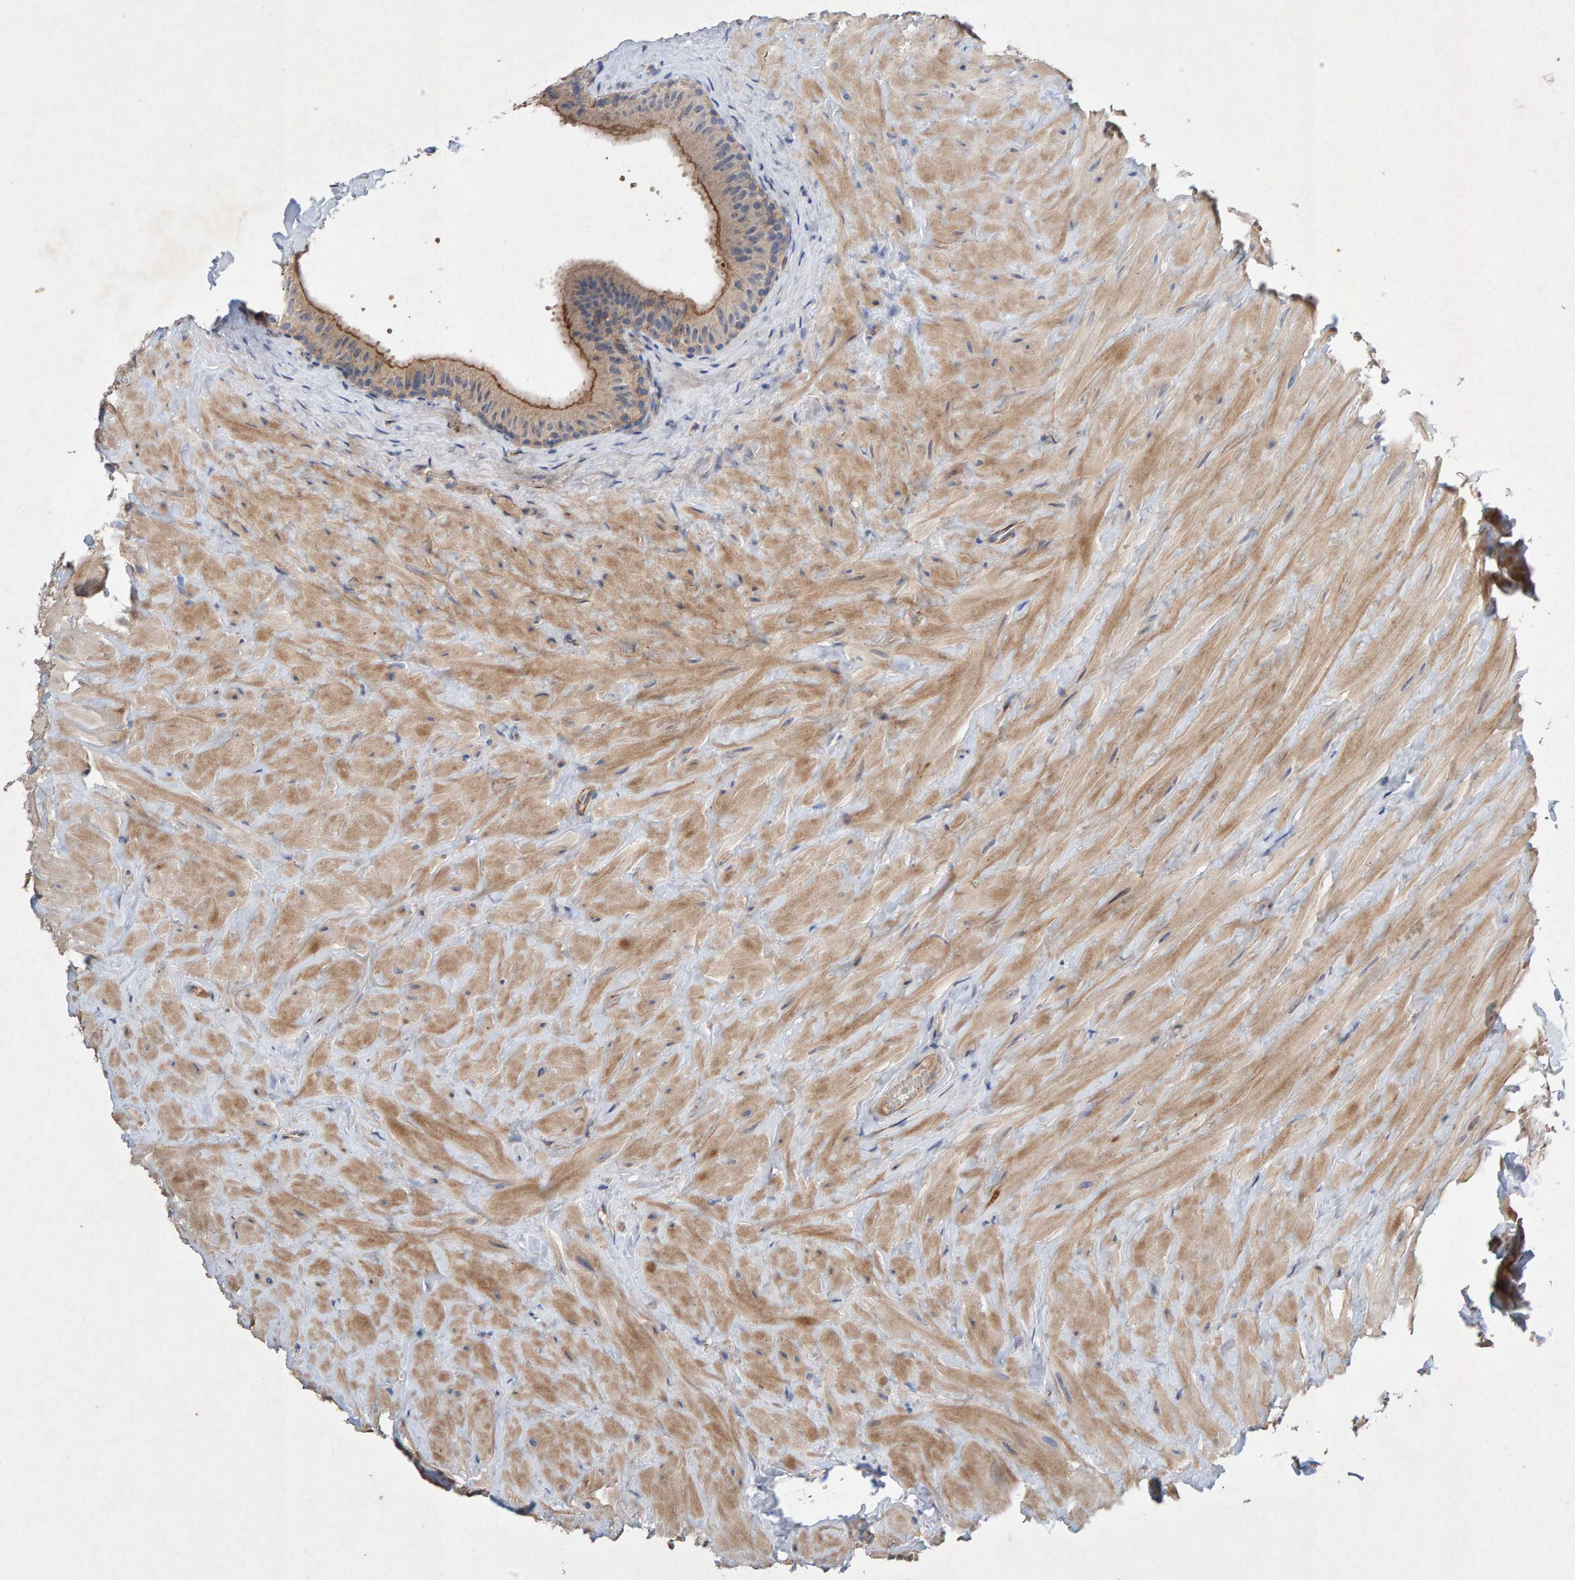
{"staining": {"intensity": "moderate", "quantity": "25%-75%", "location": "cytoplasmic/membranous"}, "tissue": "epididymis", "cell_type": "Glandular cells", "image_type": "normal", "snomed": [{"axis": "morphology", "description": "Normal tissue, NOS"}, {"axis": "topography", "description": "Vascular tissue"}, {"axis": "topography", "description": "Epididymis"}], "caption": "This photomicrograph displays normal epididymis stained with IHC to label a protein in brown. The cytoplasmic/membranous of glandular cells show moderate positivity for the protein. Nuclei are counter-stained blue.", "gene": "EFR3A", "patient": {"sex": "male", "age": 49}}